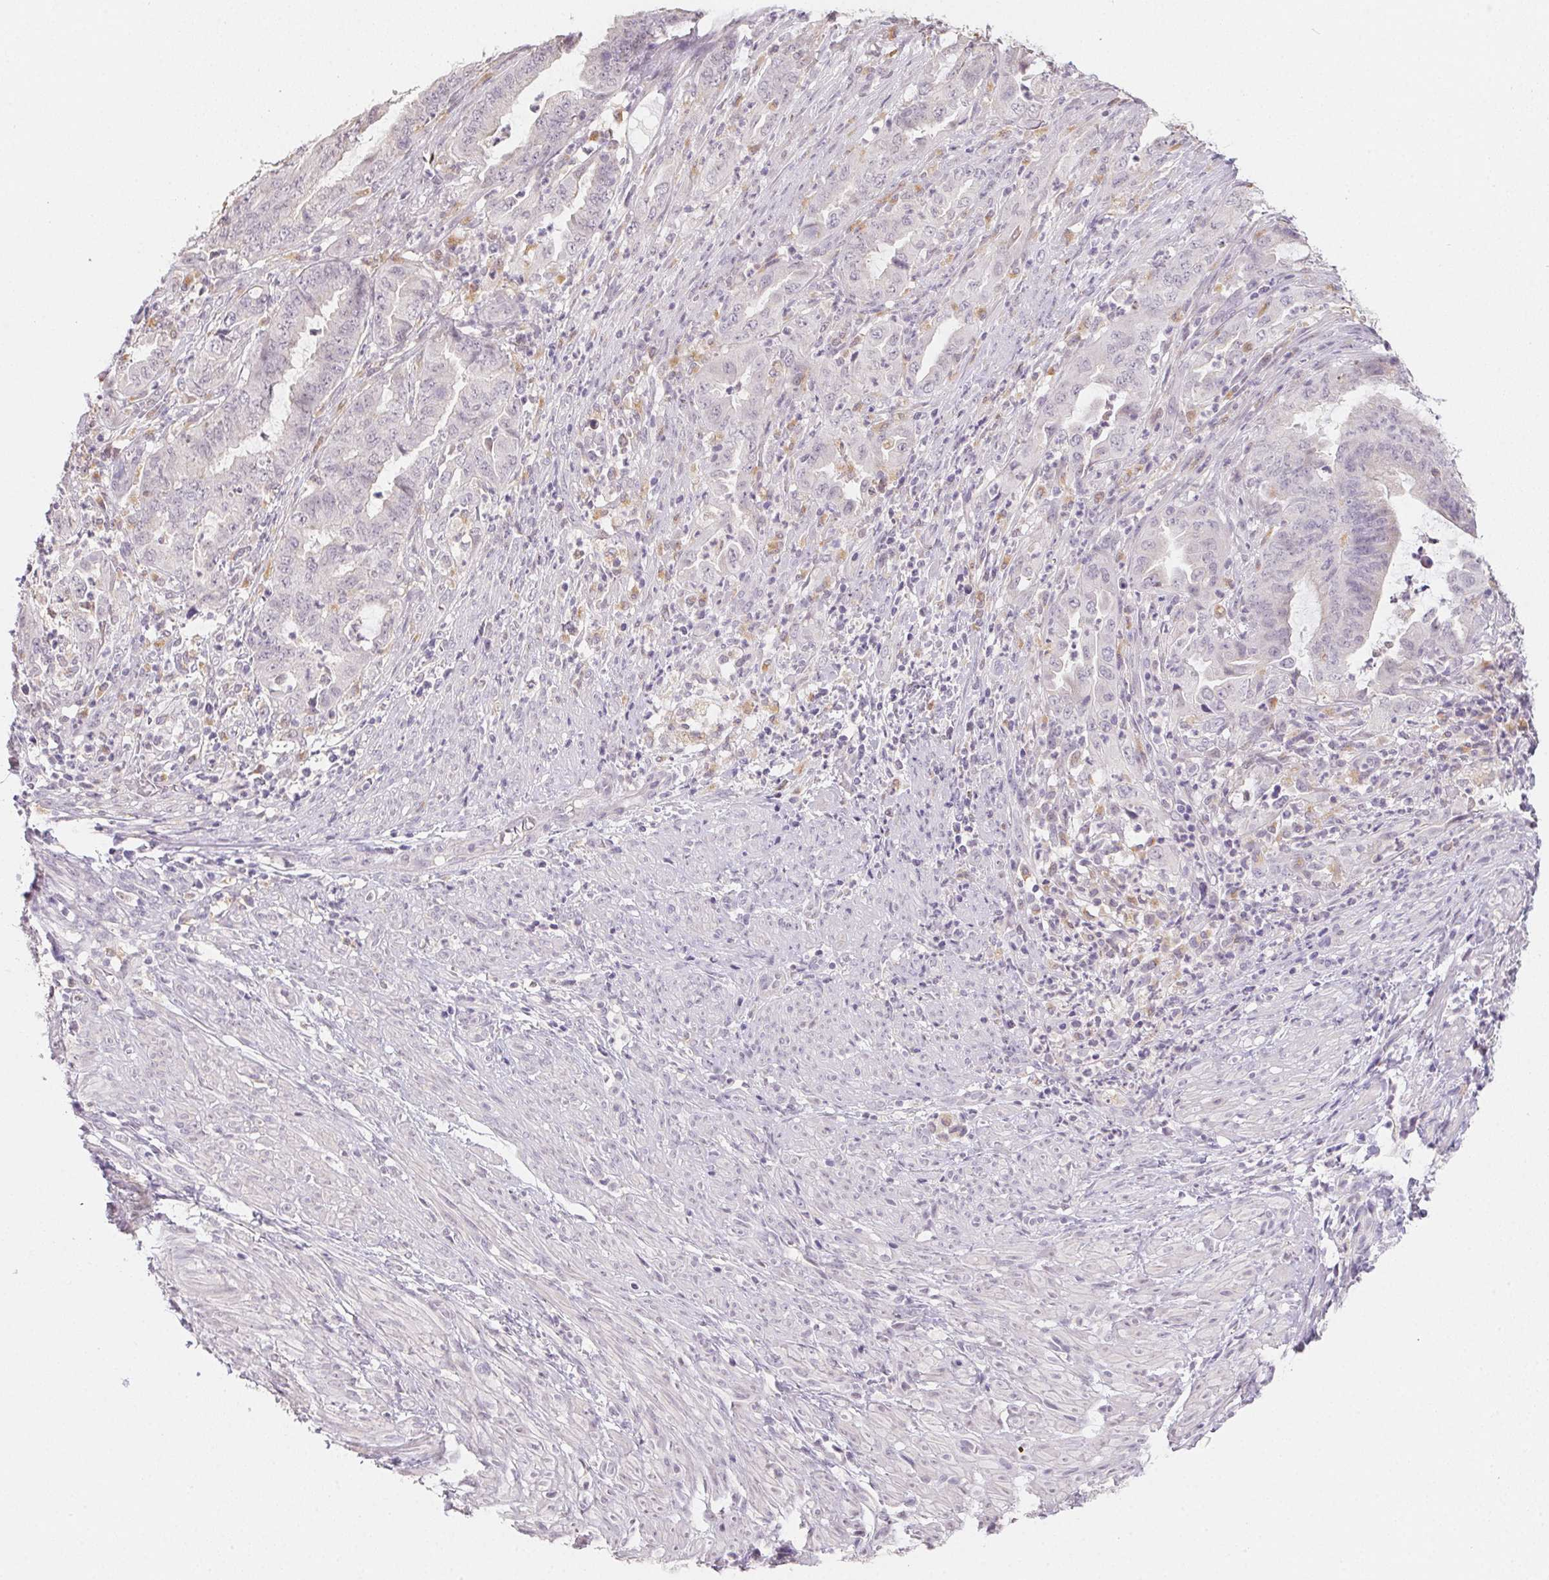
{"staining": {"intensity": "negative", "quantity": "none", "location": "none"}, "tissue": "endometrial cancer", "cell_type": "Tumor cells", "image_type": "cancer", "snomed": [{"axis": "morphology", "description": "Adenocarcinoma, NOS"}, {"axis": "topography", "description": "Endometrium"}], "caption": "DAB (3,3'-diaminobenzidine) immunohistochemical staining of human endometrial cancer shows no significant staining in tumor cells. (DAB (3,3'-diaminobenzidine) immunohistochemistry visualized using brightfield microscopy, high magnification).", "gene": "SLC6A18", "patient": {"sex": "female", "age": 51}}